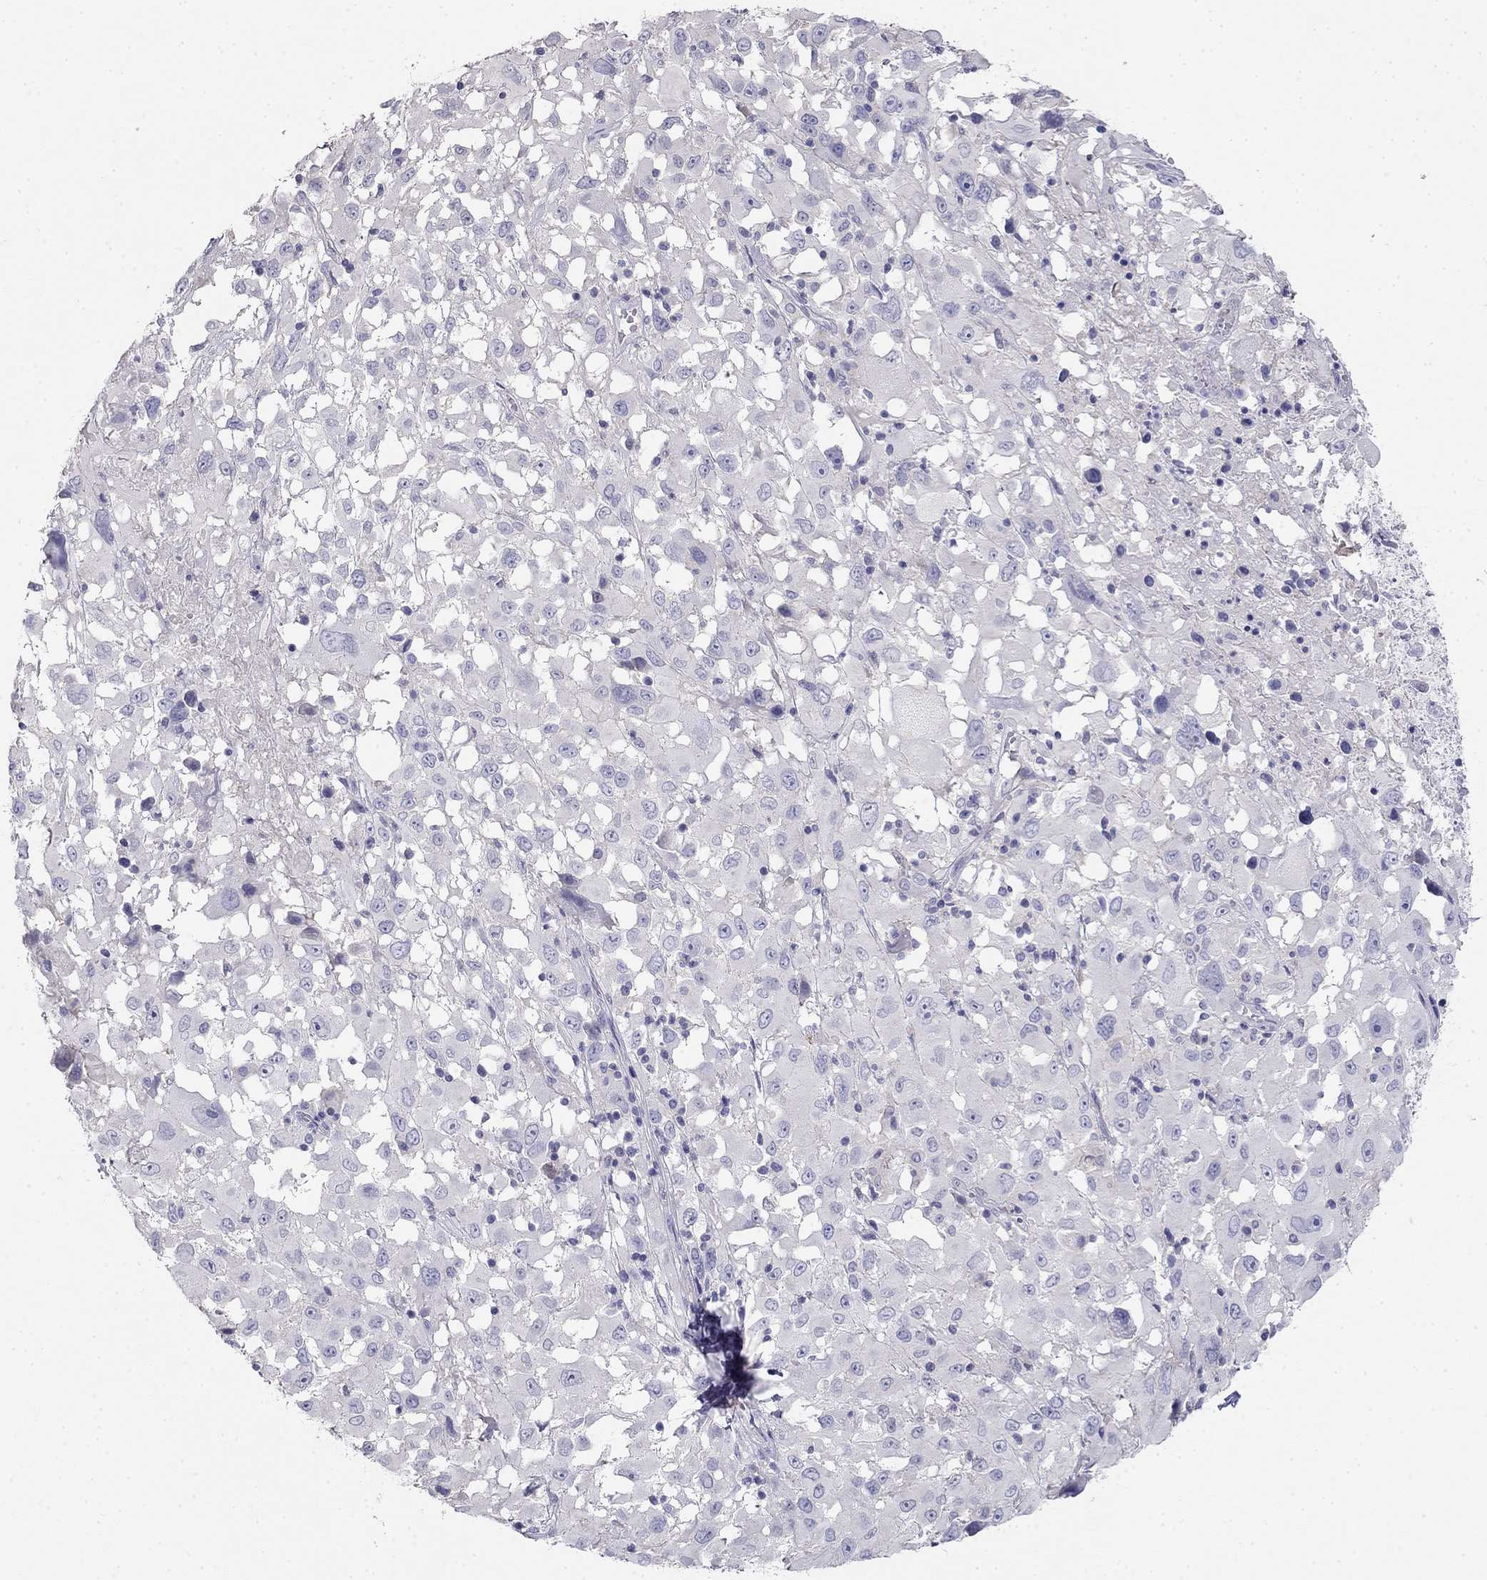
{"staining": {"intensity": "negative", "quantity": "none", "location": "none"}, "tissue": "melanoma", "cell_type": "Tumor cells", "image_type": "cancer", "snomed": [{"axis": "morphology", "description": "Malignant melanoma, Metastatic site"}, {"axis": "topography", "description": "Soft tissue"}], "caption": "Immunohistochemistry of human malignant melanoma (metastatic site) exhibits no staining in tumor cells.", "gene": "LY6H", "patient": {"sex": "male", "age": 50}}